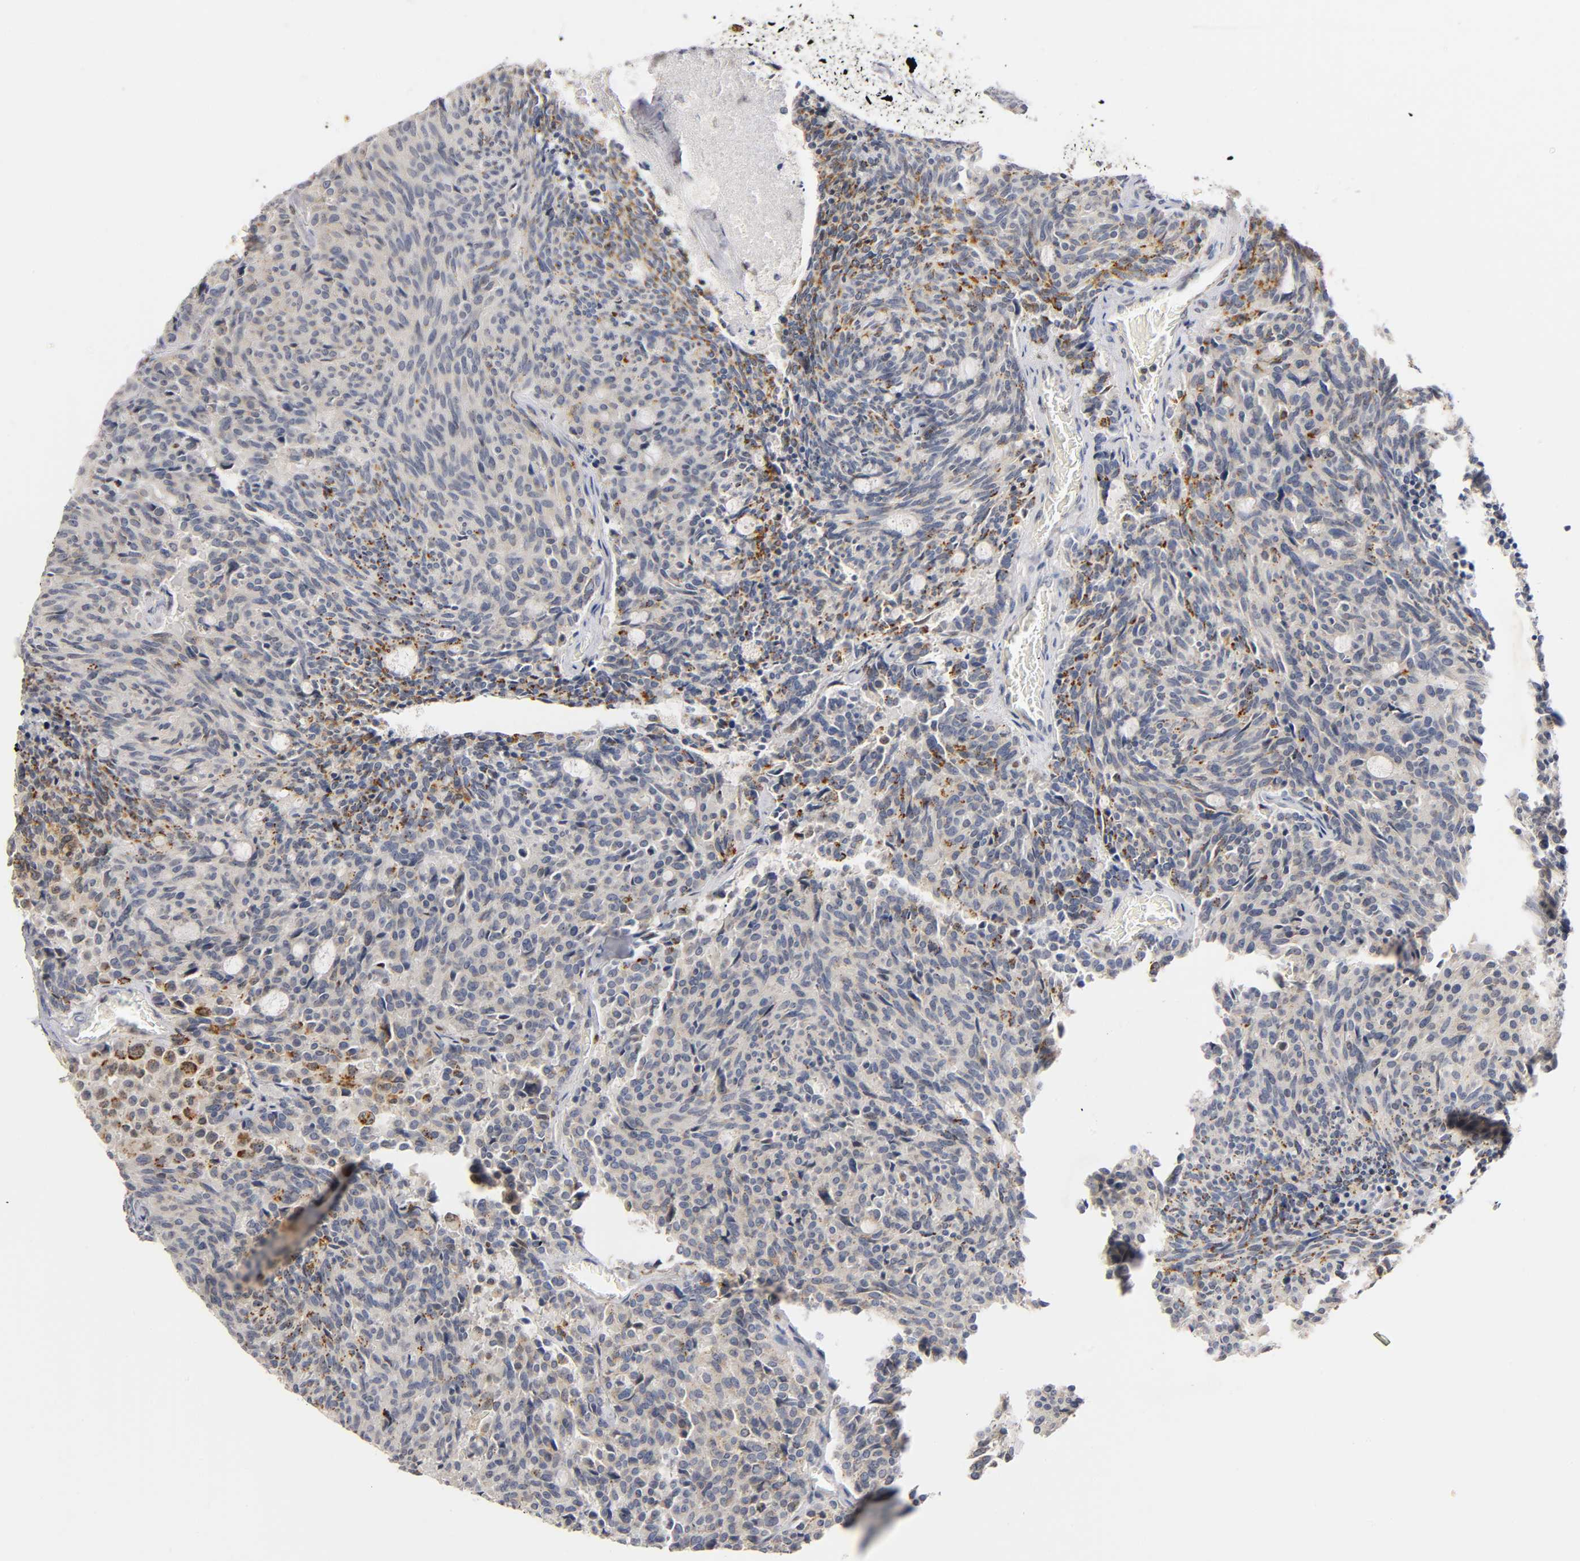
{"staining": {"intensity": "moderate", "quantity": "25%-75%", "location": "cytoplasmic/membranous"}, "tissue": "carcinoid", "cell_type": "Tumor cells", "image_type": "cancer", "snomed": [{"axis": "morphology", "description": "Carcinoid, malignant, NOS"}, {"axis": "topography", "description": "Pancreas"}], "caption": "Protein expression analysis of carcinoid displays moderate cytoplasmic/membranous staining in approximately 25%-75% of tumor cells. The staining is performed using DAB brown chromogen to label protein expression. The nuclei are counter-stained blue using hematoxylin.", "gene": "RUNX1", "patient": {"sex": "female", "age": 54}}